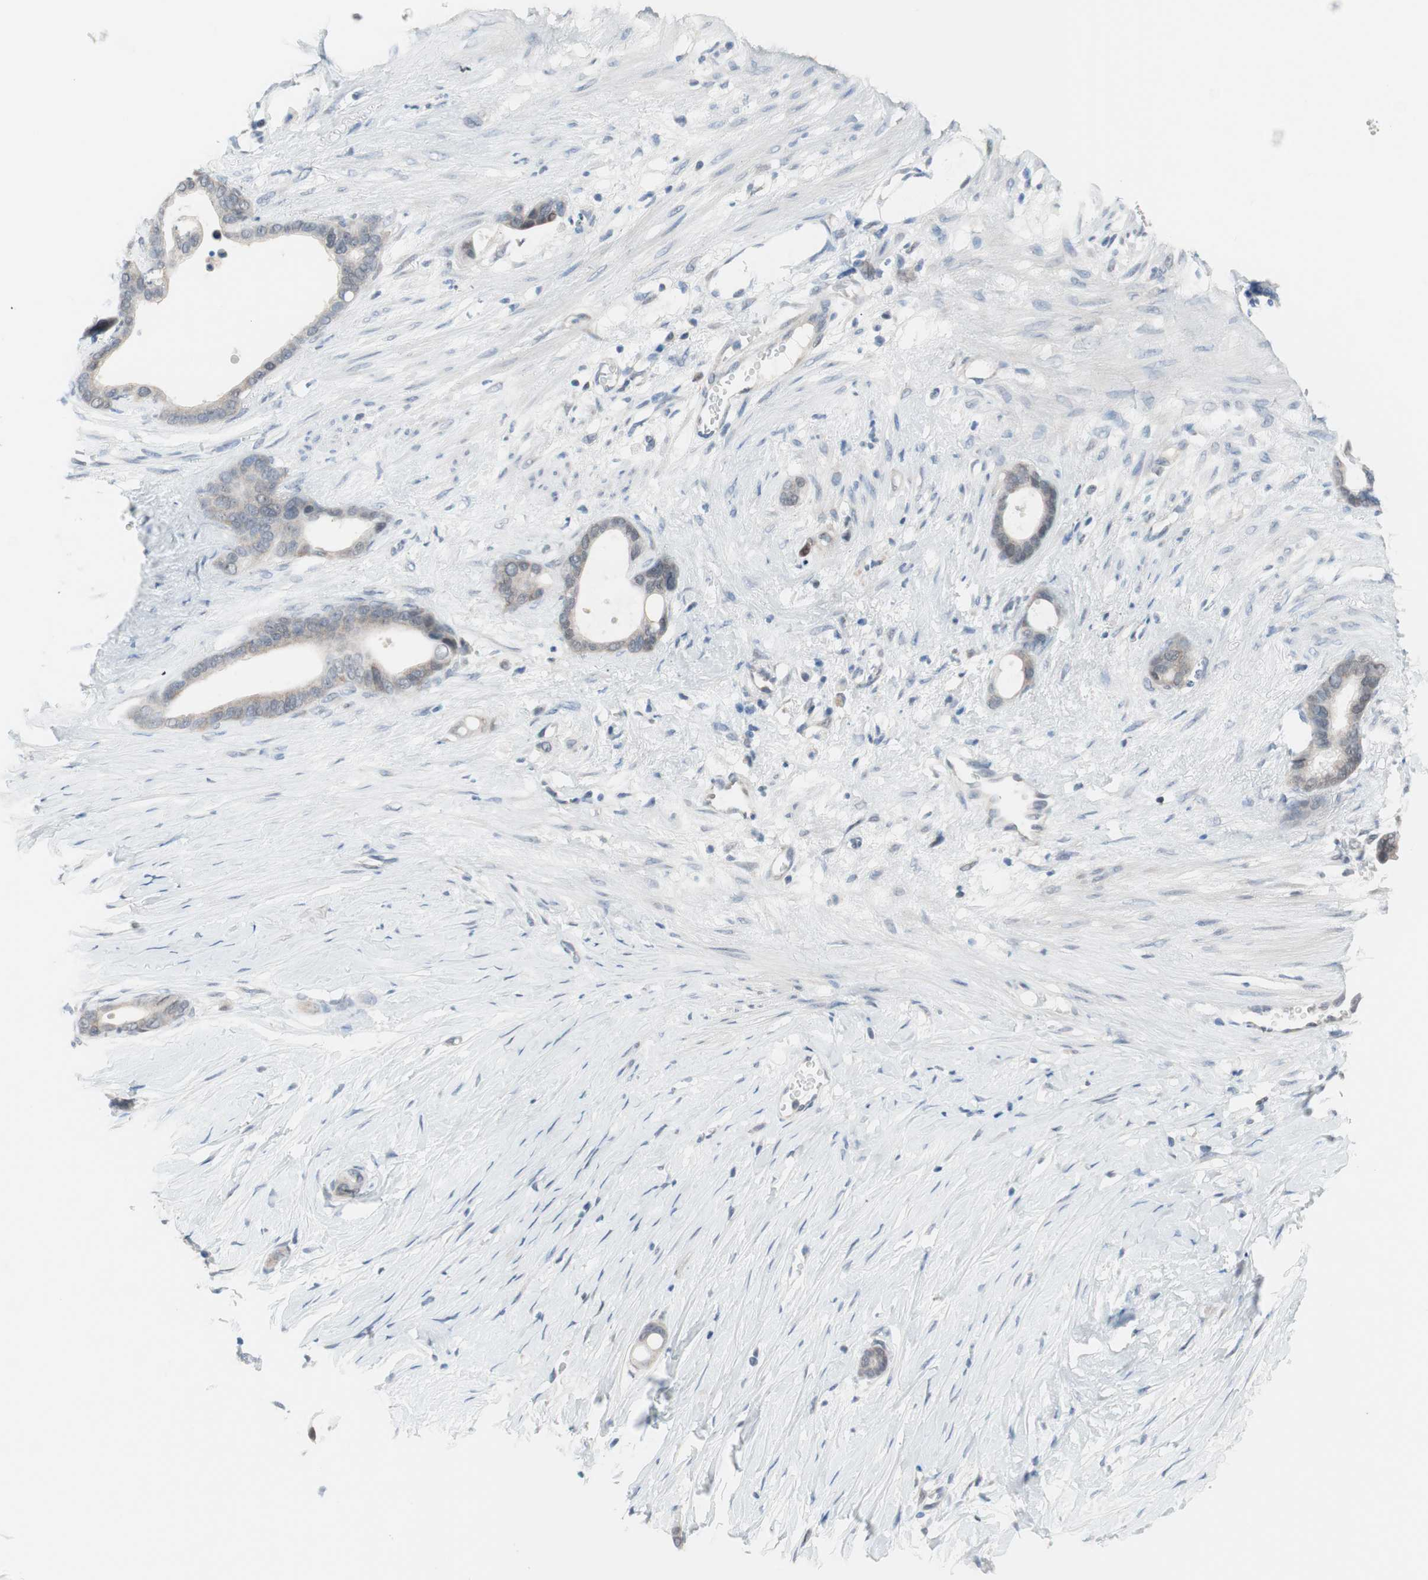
{"staining": {"intensity": "weak", "quantity": "<25%", "location": "cytoplasmic/membranous"}, "tissue": "stomach cancer", "cell_type": "Tumor cells", "image_type": "cancer", "snomed": [{"axis": "morphology", "description": "Adenocarcinoma, NOS"}, {"axis": "topography", "description": "Stomach"}], "caption": "High magnification brightfield microscopy of stomach adenocarcinoma stained with DAB (3,3'-diaminobenzidine) (brown) and counterstained with hematoxylin (blue): tumor cells show no significant staining.", "gene": "GRHL1", "patient": {"sex": "female", "age": 75}}